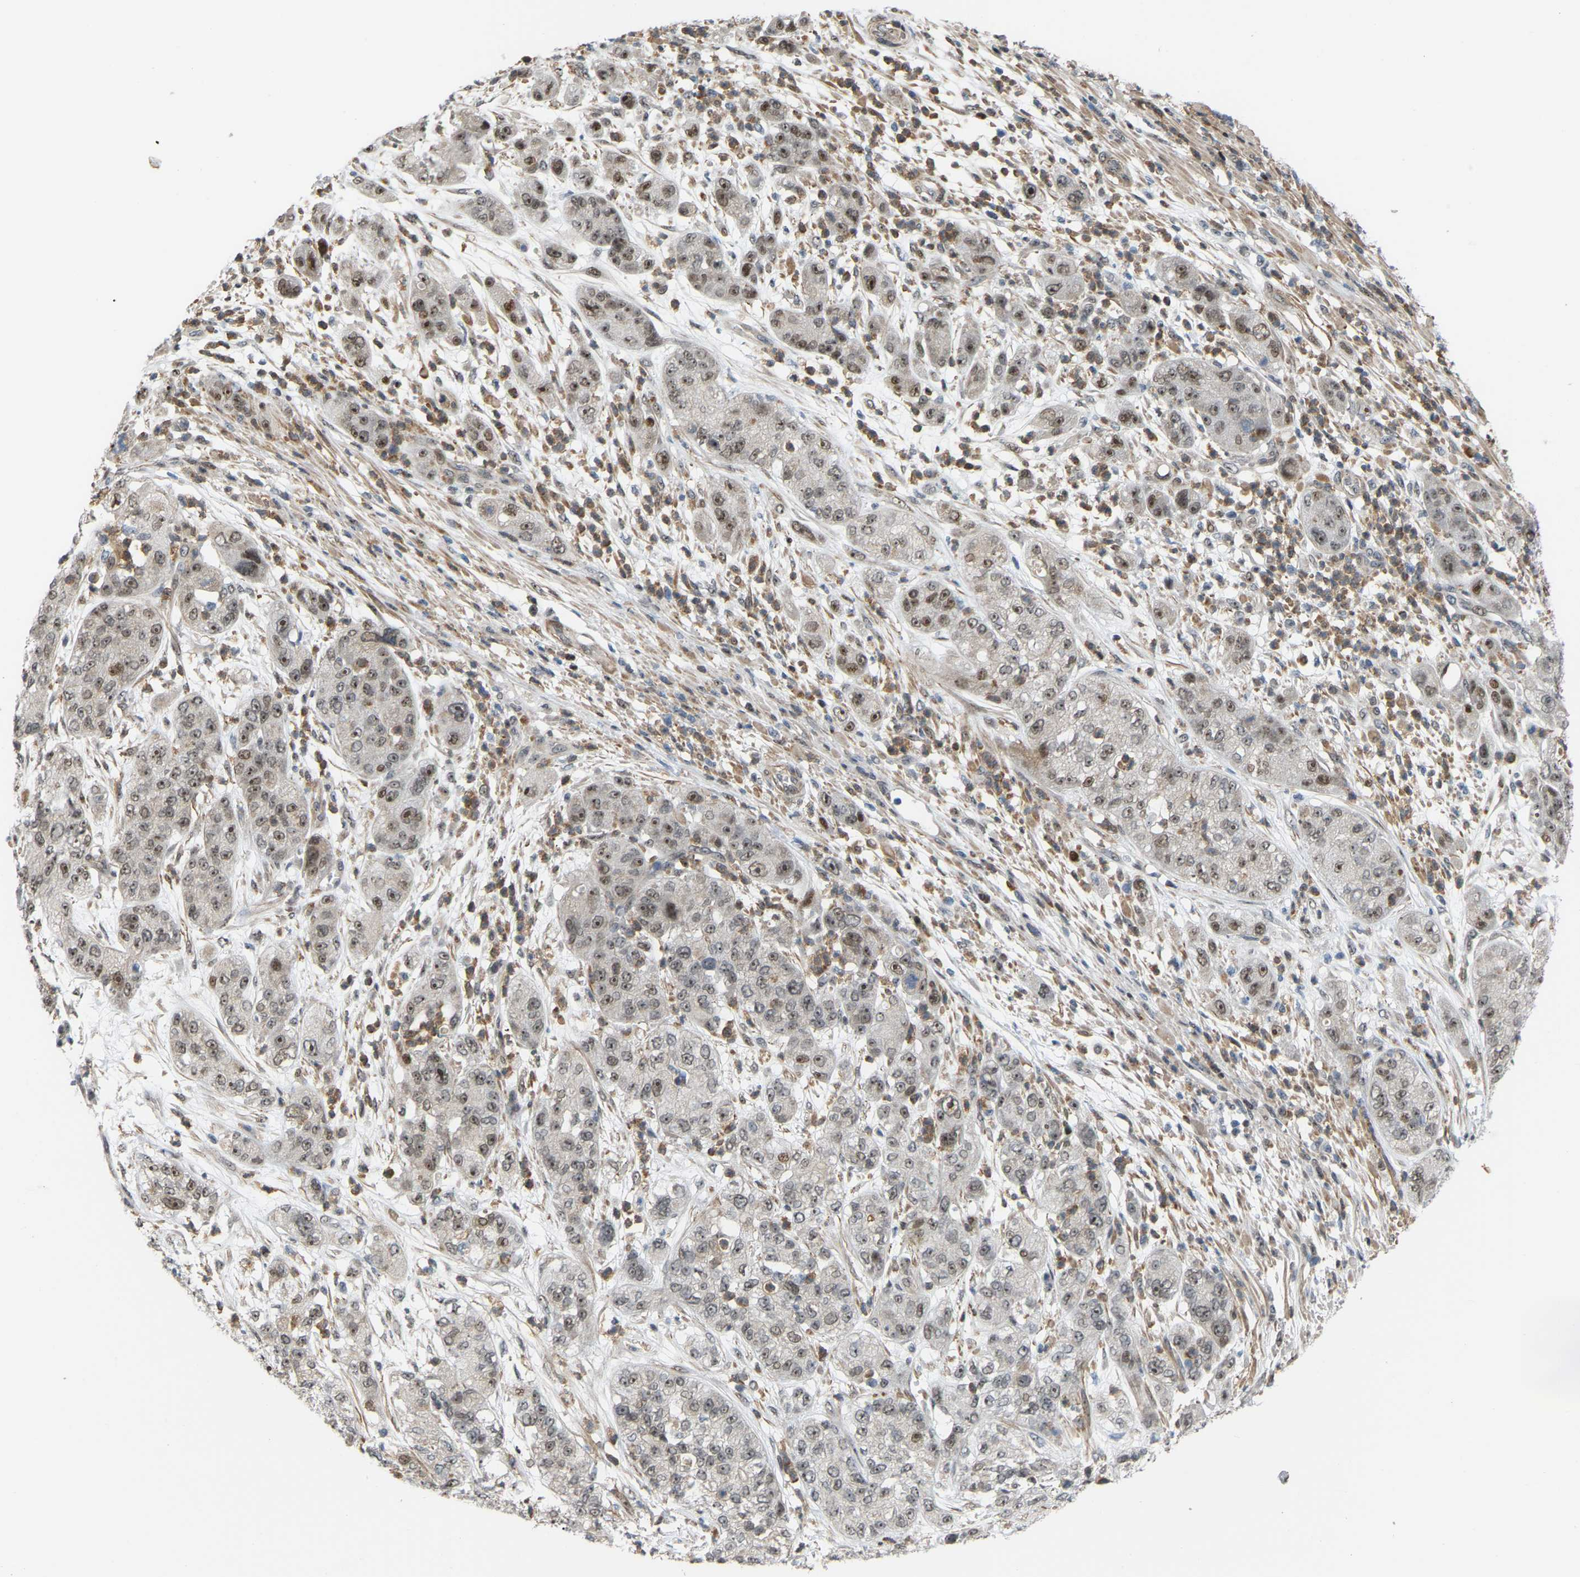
{"staining": {"intensity": "weak", "quantity": ">75%", "location": "nuclear"}, "tissue": "pancreatic cancer", "cell_type": "Tumor cells", "image_type": "cancer", "snomed": [{"axis": "morphology", "description": "Adenocarcinoma, NOS"}, {"axis": "topography", "description": "Pancreas"}], "caption": "Weak nuclear positivity is present in about >75% of tumor cells in pancreatic adenocarcinoma.", "gene": "CROT", "patient": {"sex": "female", "age": 78}}